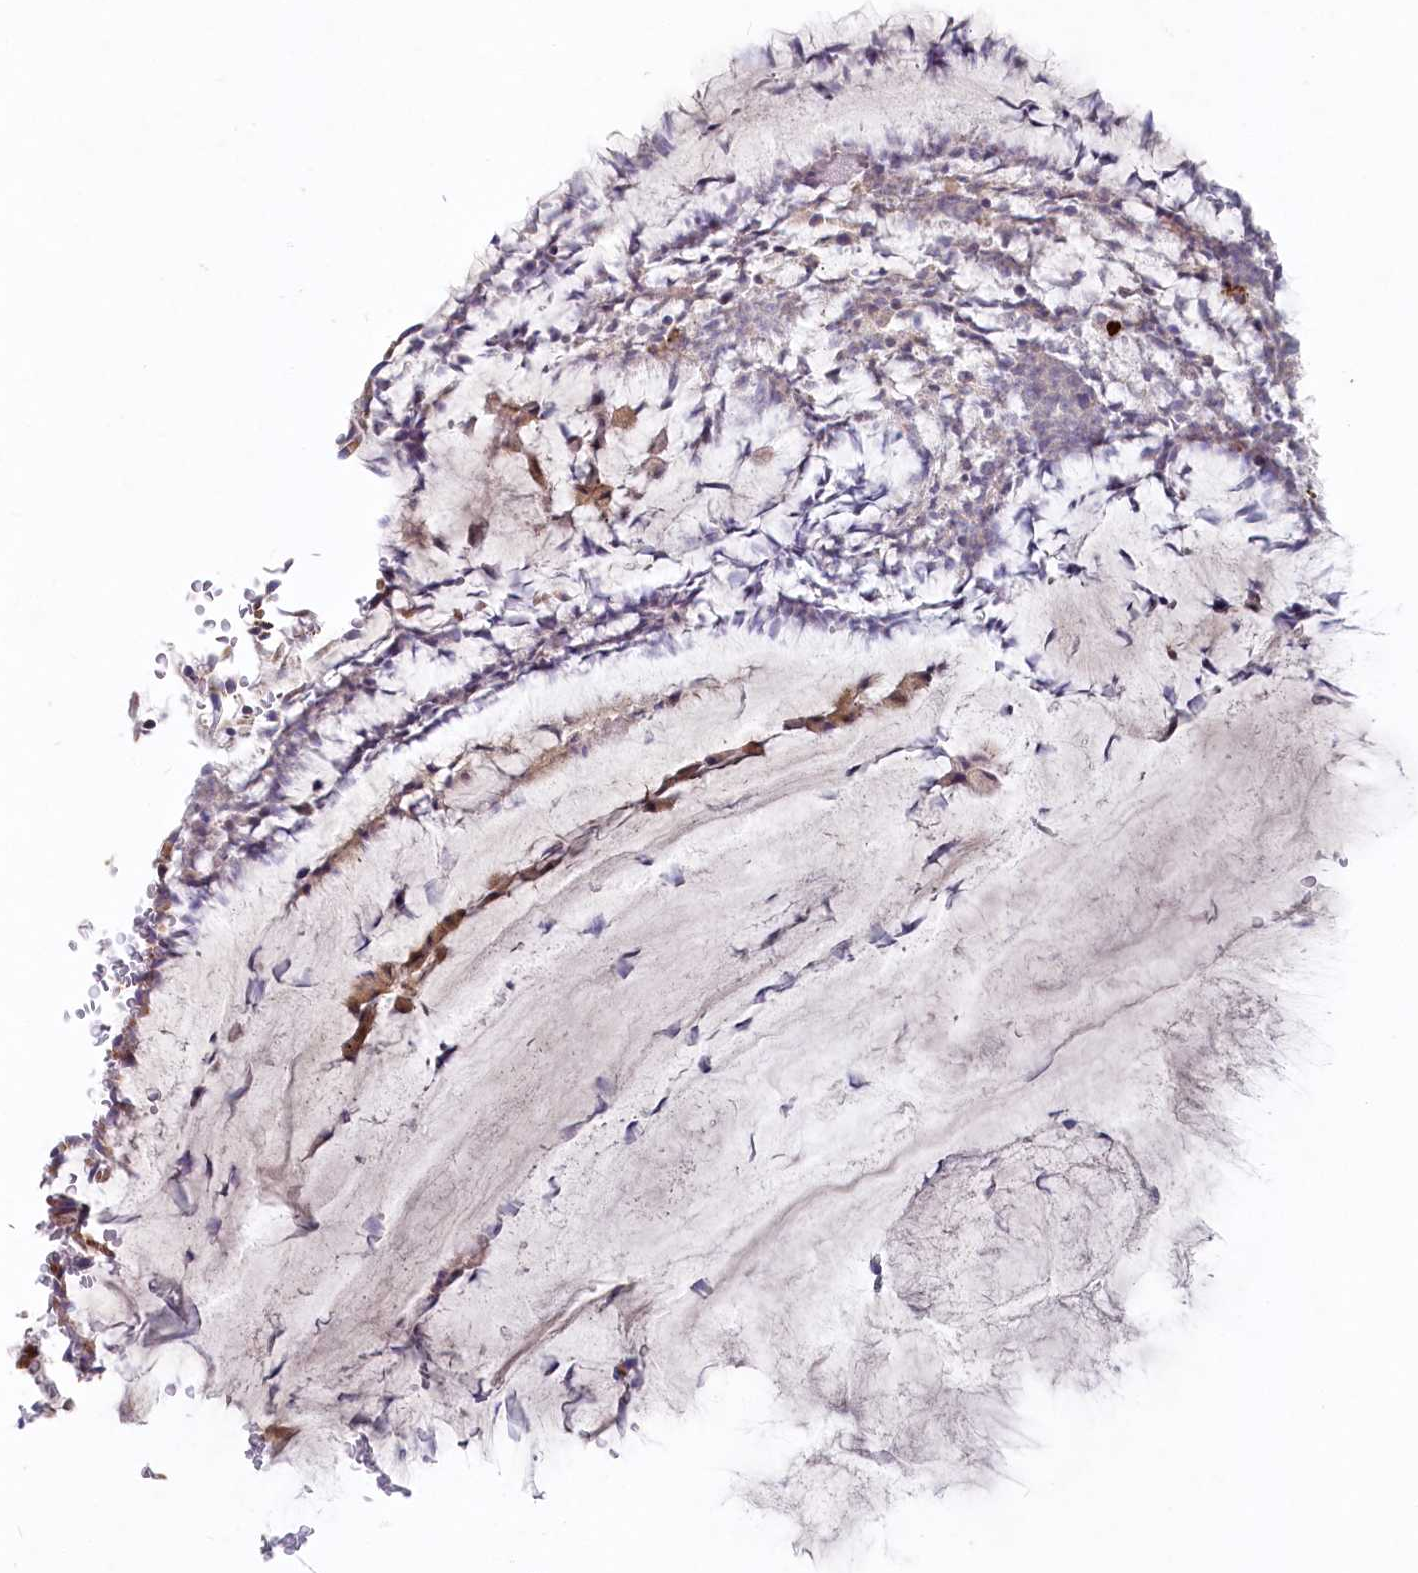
{"staining": {"intensity": "moderate", "quantity": ">75%", "location": "cytoplasmic/membranous"}, "tissue": "bronchus", "cell_type": "Respiratory epithelial cells", "image_type": "normal", "snomed": [{"axis": "morphology", "description": "Normal tissue, NOS"}, {"axis": "topography", "description": "Cartilage tissue"}, {"axis": "topography", "description": "Bronchus"}], "caption": "Bronchus stained with IHC reveals moderate cytoplasmic/membranous positivity in about >75% of respiratory epithelial cells.", "gene": "AAMDC", "patient": {"sex": "female", "age": 73}}